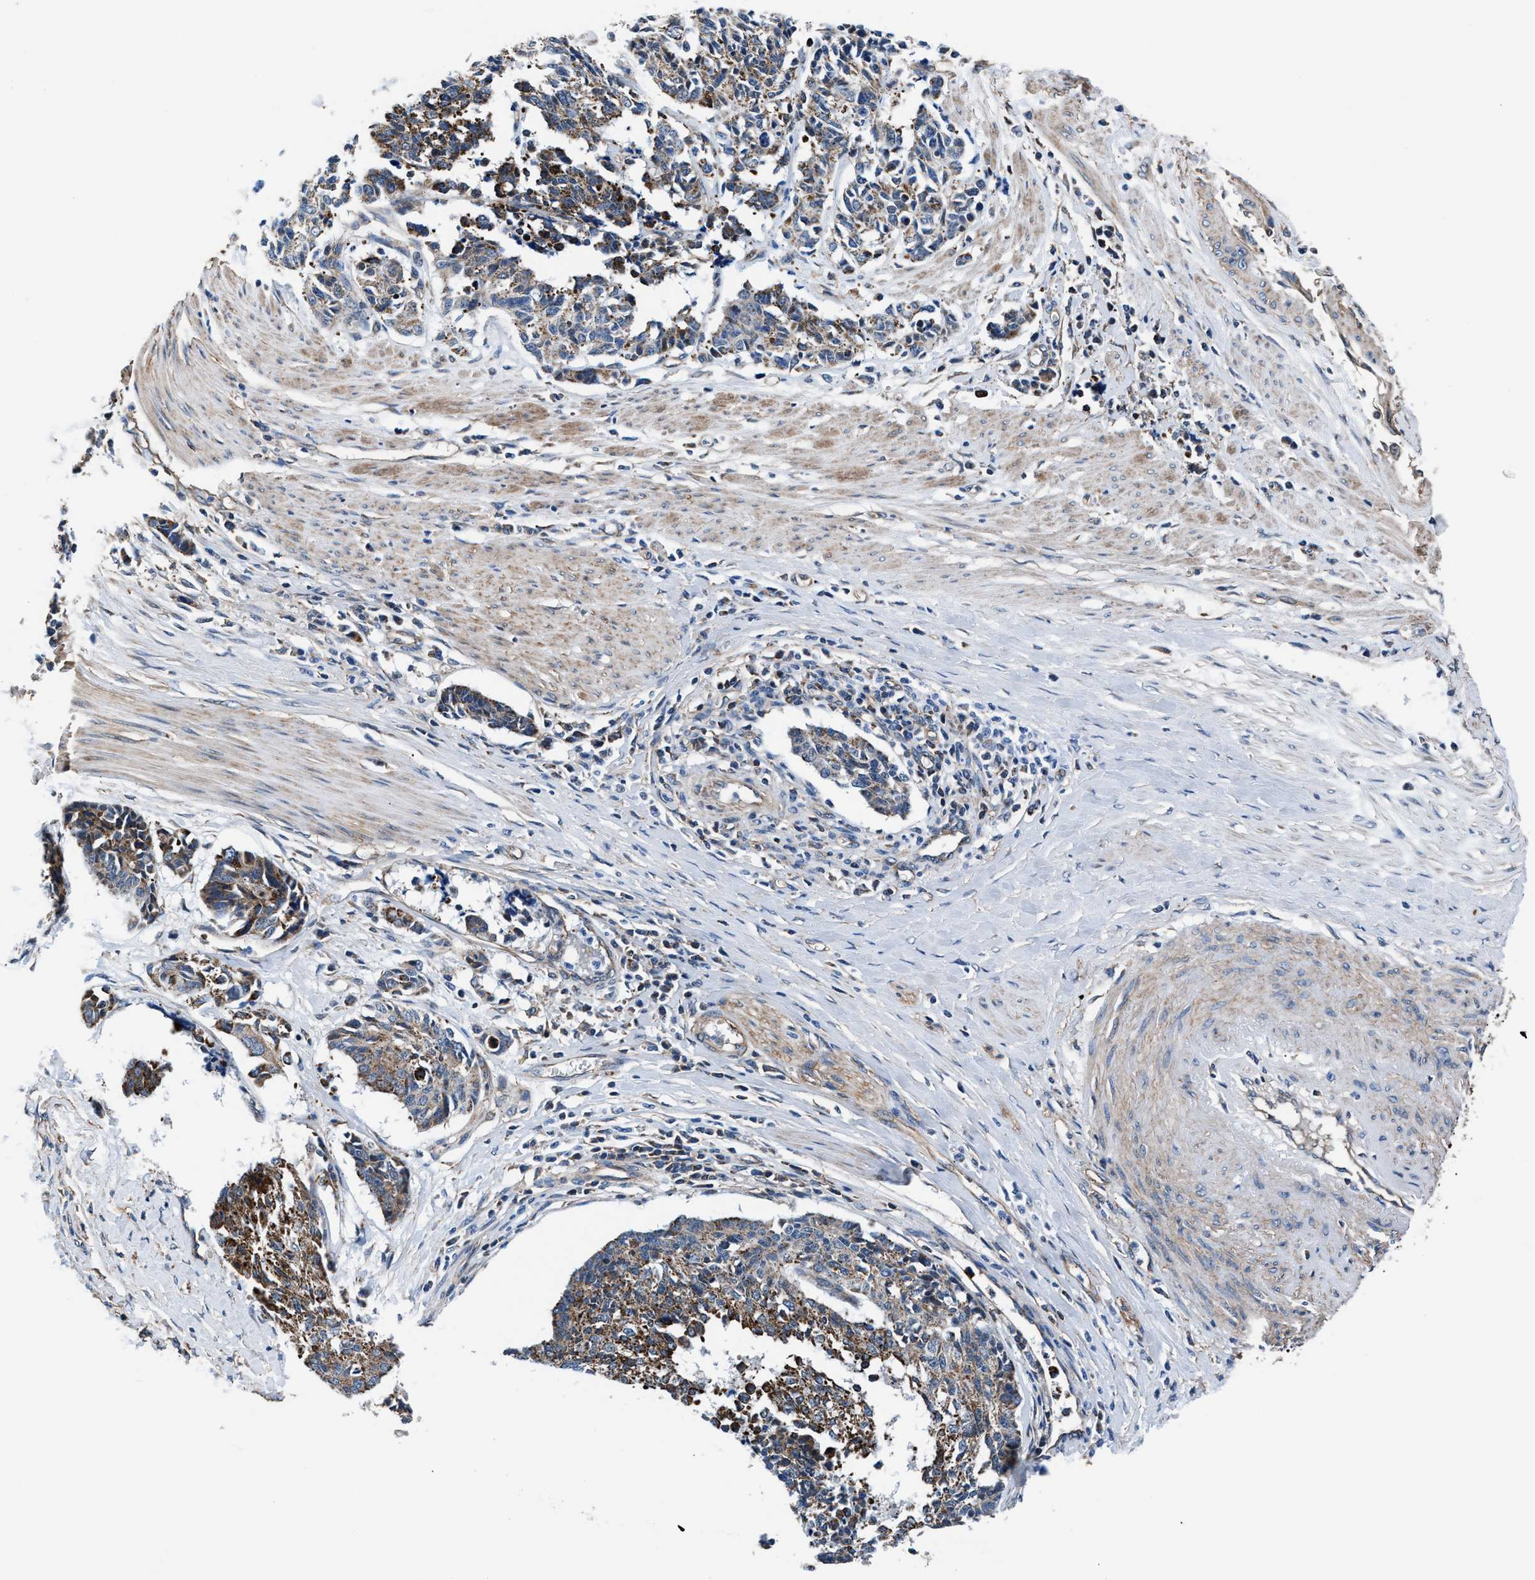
{"staining": {"intensity": "strong", "quantity": "25%-75%", "location": "cytoplasmic/membranous"}, "tissue": "cervical cancer", "cell_type": "Tumor cells", "image_type": "cancer", "snomed": [{"axis": "morphology", "description": "Normal tissue, NOS"}, {"axis": "morphology", "description": "Squamous cell carcinoma, NOS"}, {"axis": "topography", "description": "Cervix"}], "caption": "DAB (3,3'-diaminobenzidine) immunohistochemical staining of human cervical cancer exhibits strong cytoplasmic/membranous protein positivity in approximately 25%-75% of tumor cells.", "gene": "NKTR", "patient": {"sex": "female", "age": 35}}